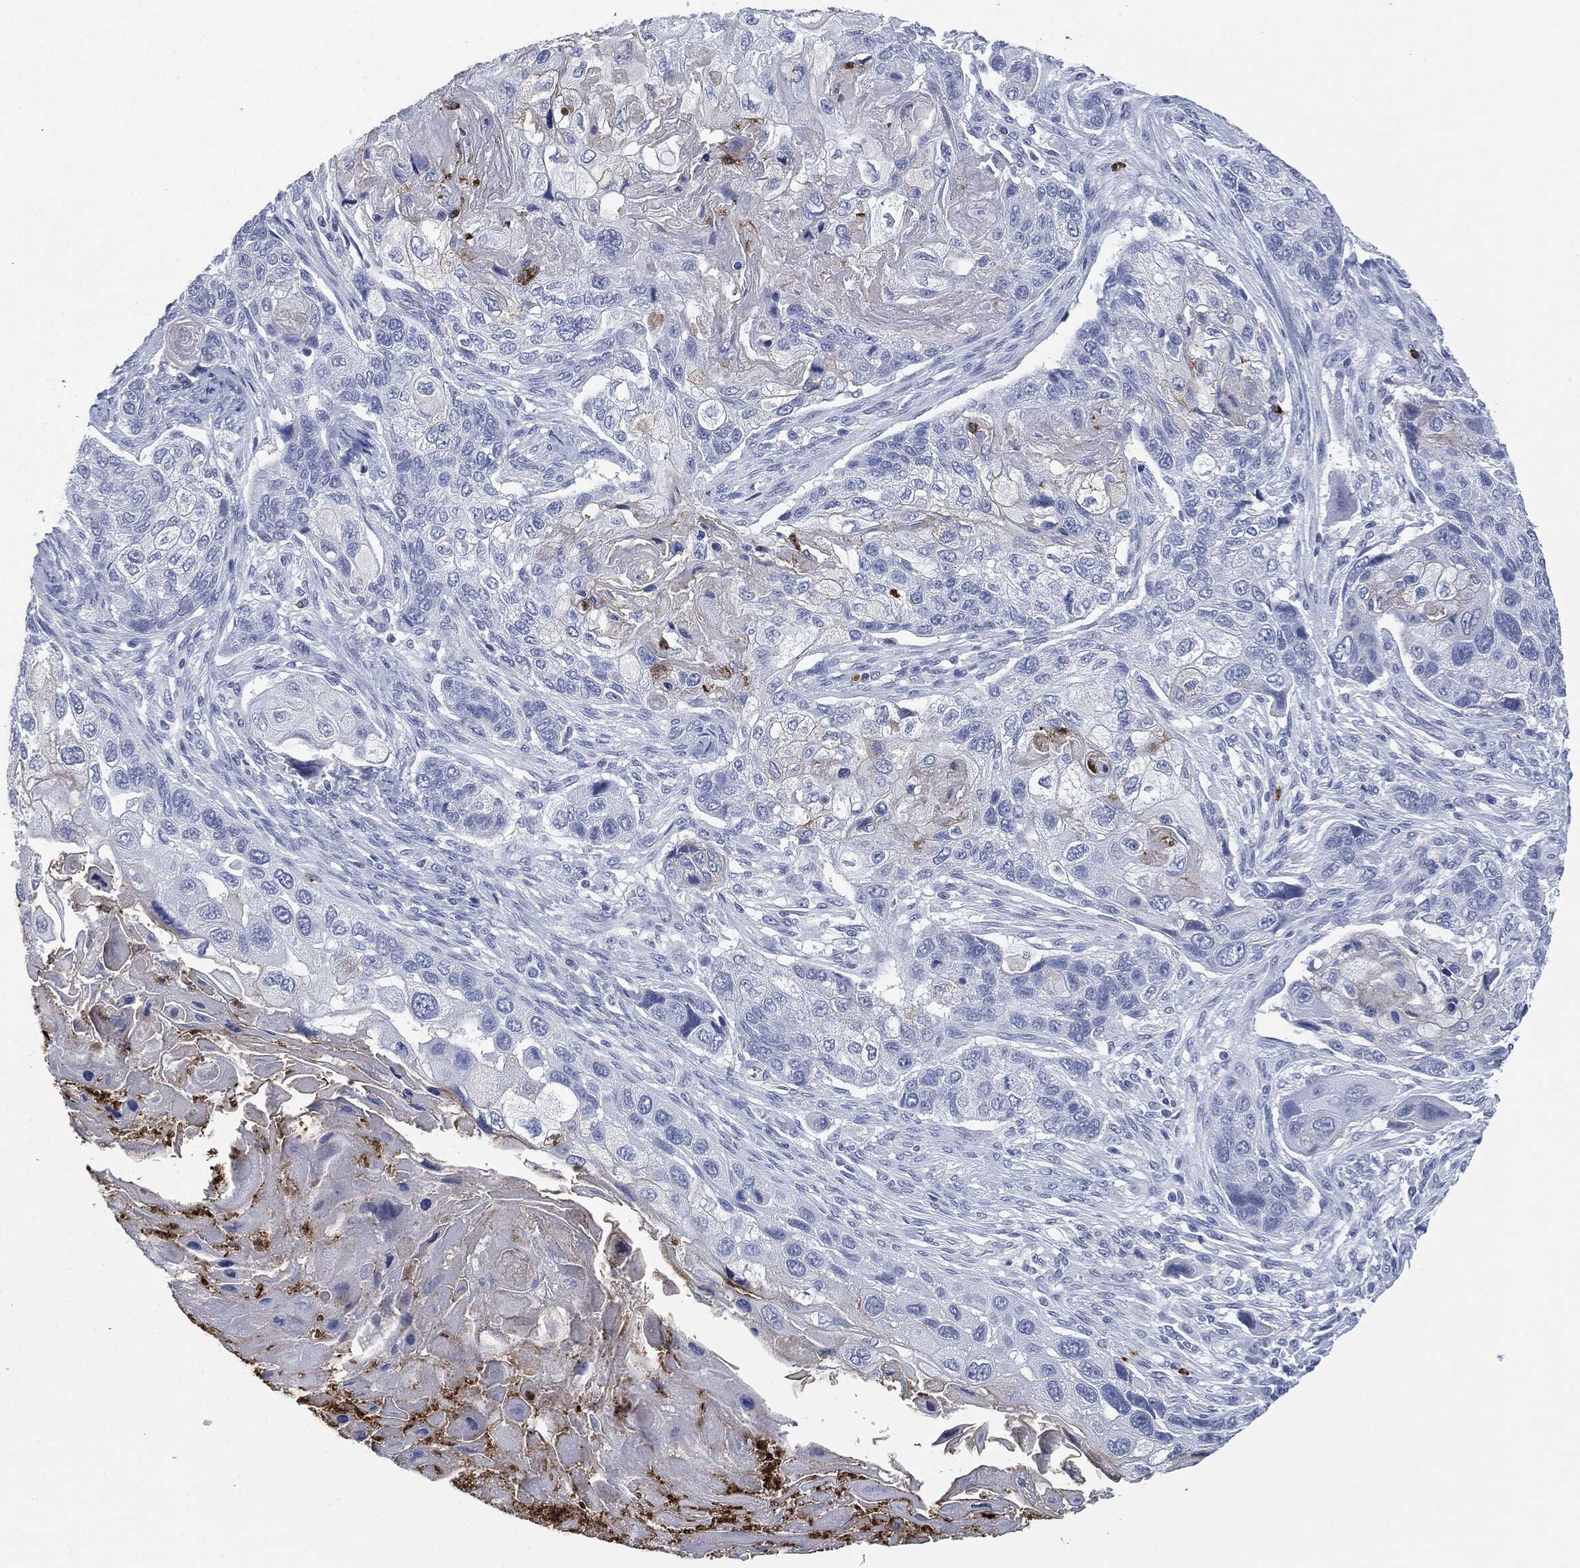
{"staining": {"intensity": "negative", "quantity": "none", "location": "none"}, "tissue": "lung cancer", "cell_type": "Tumor cells", "image_type": "cancer", "snomed": [{"axis": "morphology", "description": "Normal tissue, NOS"}, {"axis": "morphology", "description": "Squamous cell carcinoma, NOS"}, {"axis": "topography", "description": "Bronchus"}, {"axis": "topography", "description": "Lung"}], "caption": "The immunohistochemistry histopathology image has no significant expression in tumor cells of squamous cell carcinoma (lung) tissue.", "gene": "CEACAM8", "patient": {"sex": "male", "age": 69}}